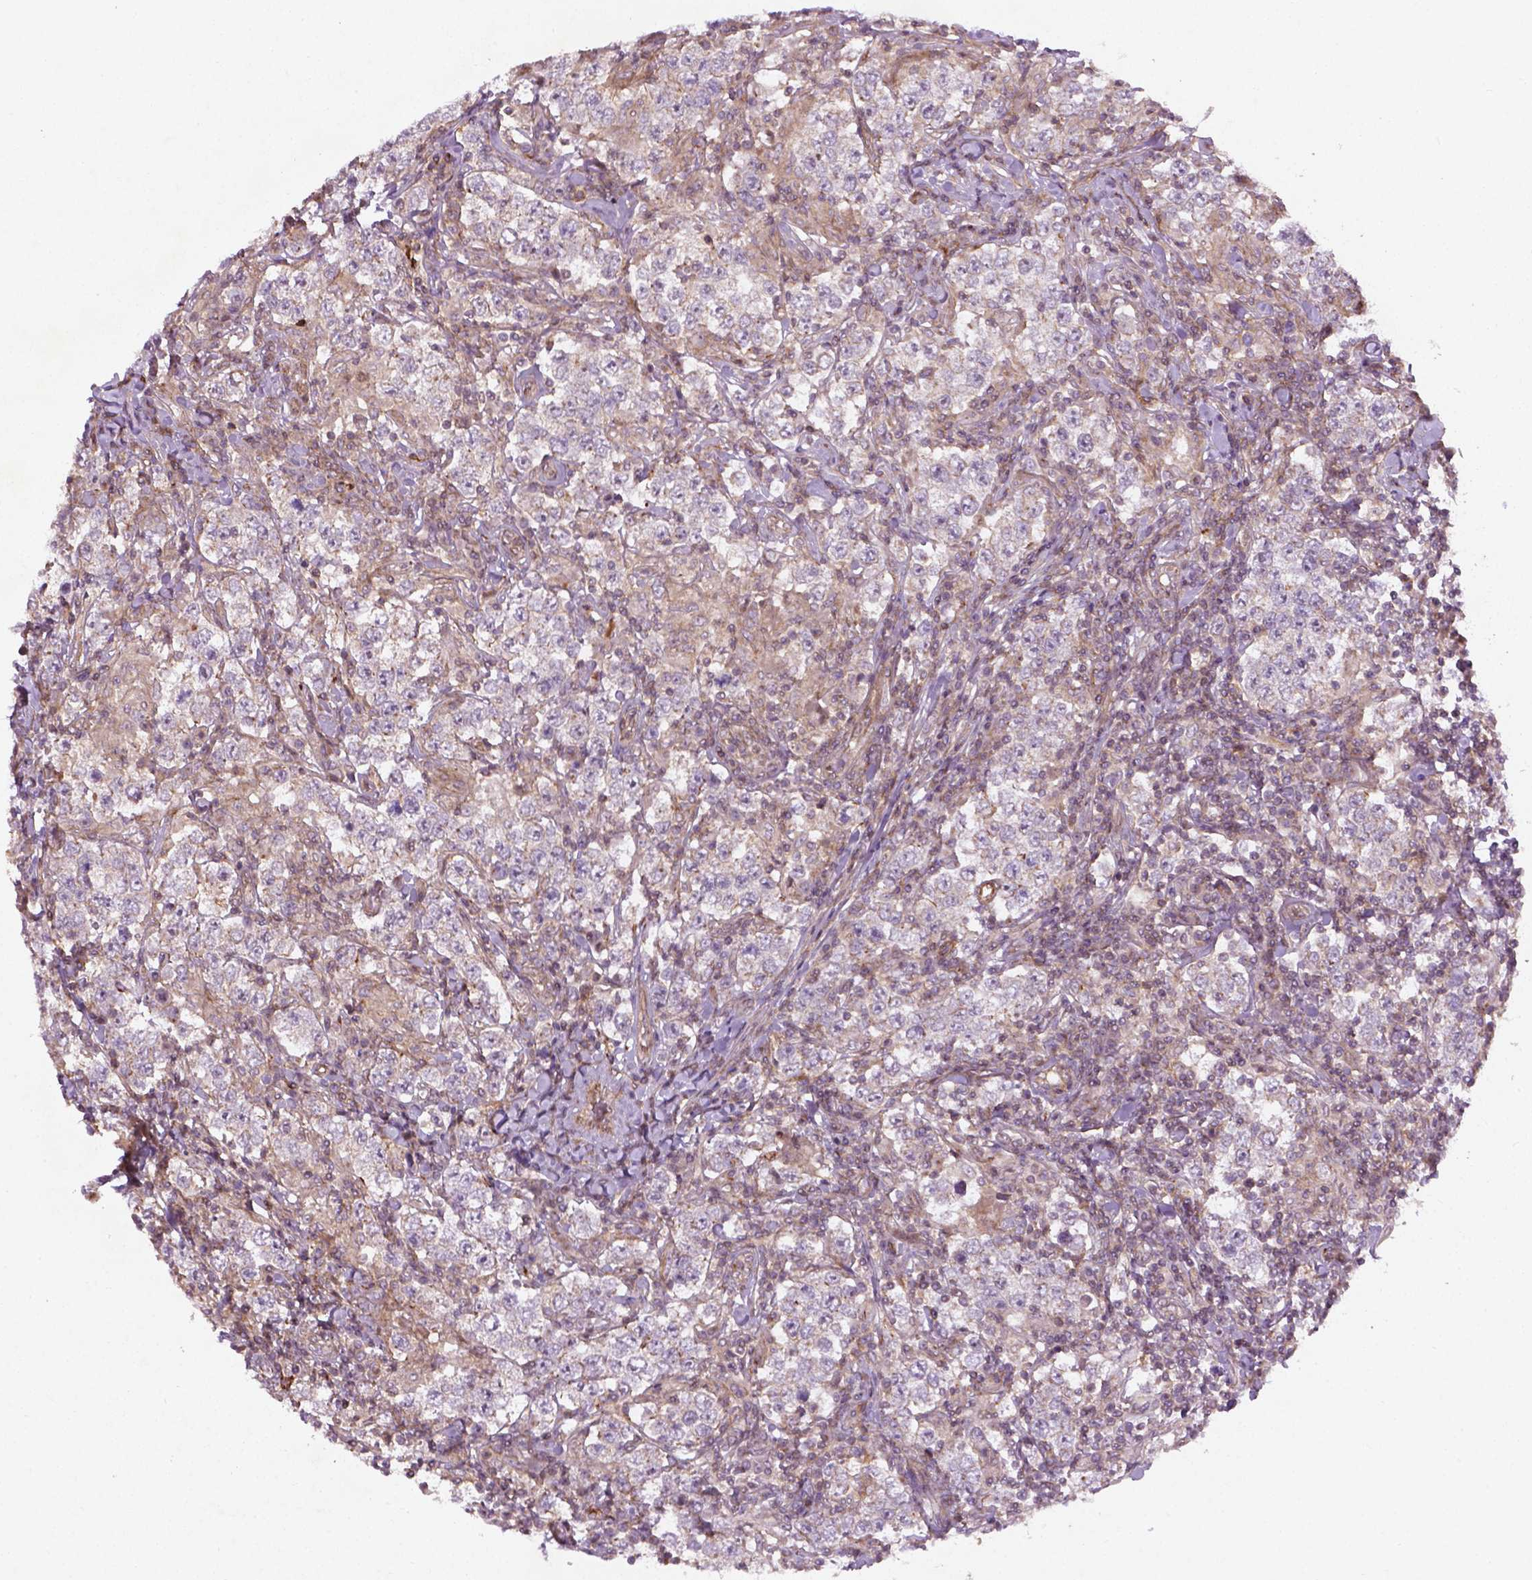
{"staining": {"intensity": "negative", "quantity": "none", "location": "none"}, "tissue": "testis cancer", "cell_type": "Tumor cells", "image_type": "cancer", "snomed": [{"axis": "morphology", "description": "Seminoma, NOS"}, {"axis": "morphology", "description": "Carcinoma, Embryonal, NOS"}, {"axis": "topography", "description": "Testis"}], "caption": "Immunohistochemistry (IHC) of testis embryonal carcinoma exhibits no staining in tumor cells.", "gene": "TCHP", "patient": {"sex": "male", "age": 41}}